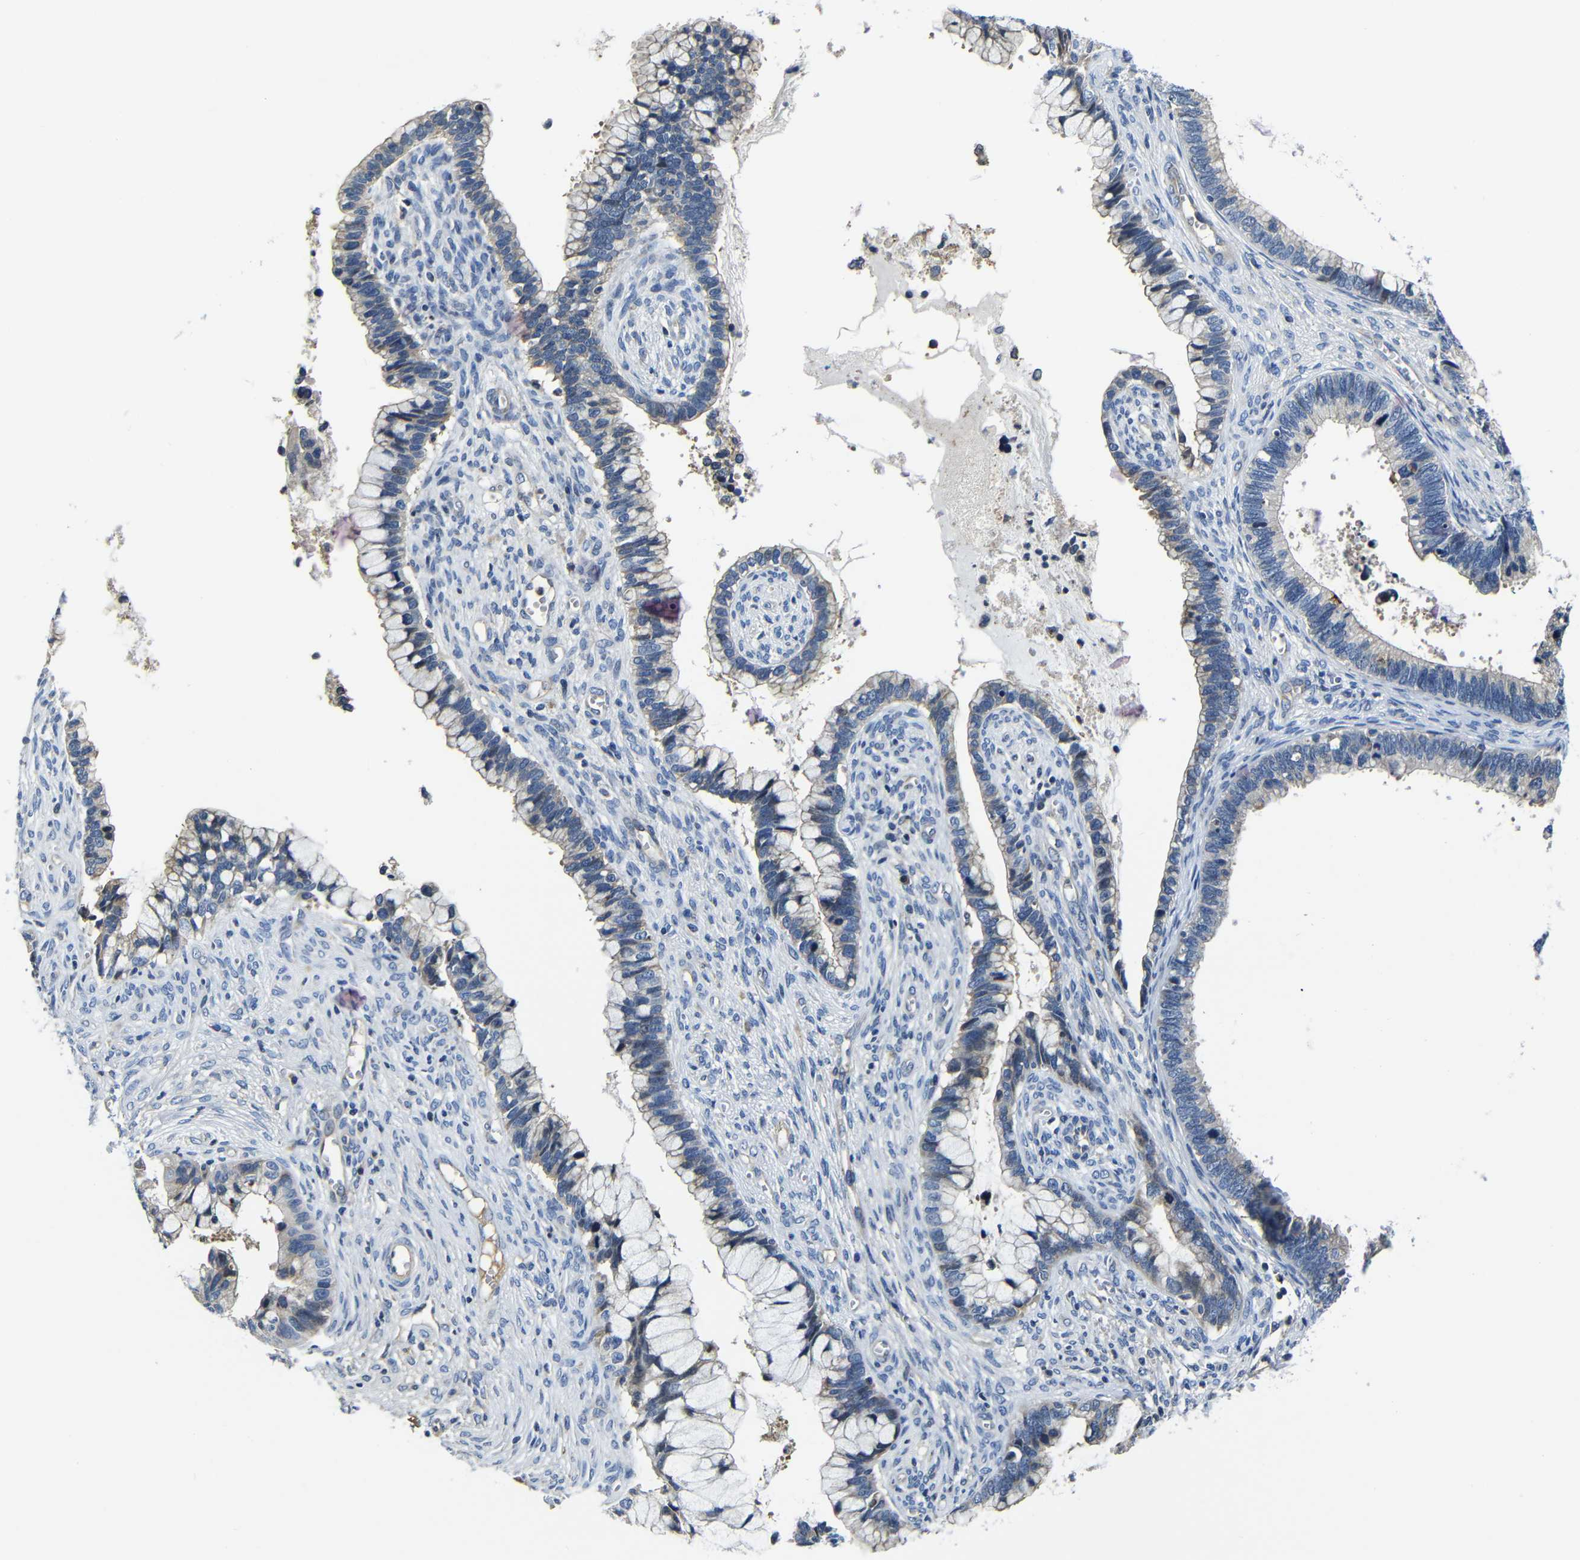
{"staining": {"intensity": "weak", "quantity": "25%-75%", "location": "cytoplasmic/membranous"}, "tissue": "cervical cancer", "cell_type": "Tumor cells", "image_type": "cancer", "snomed": [{"axis": "morphology", "description": "Adenocarcinoma, NOS"}, {"axis": "topography", "description": "Cervix"}], "caption": "A high-resolution micrograph shows immunohistochemistry staining of cervical adenocarcinoma, which exhibits weak cytoplasmic/membranous staining in approximately 25%-75% of tumor cells.", "gene": "AFDN", "patient": {"sex": "female", "age": 44}}